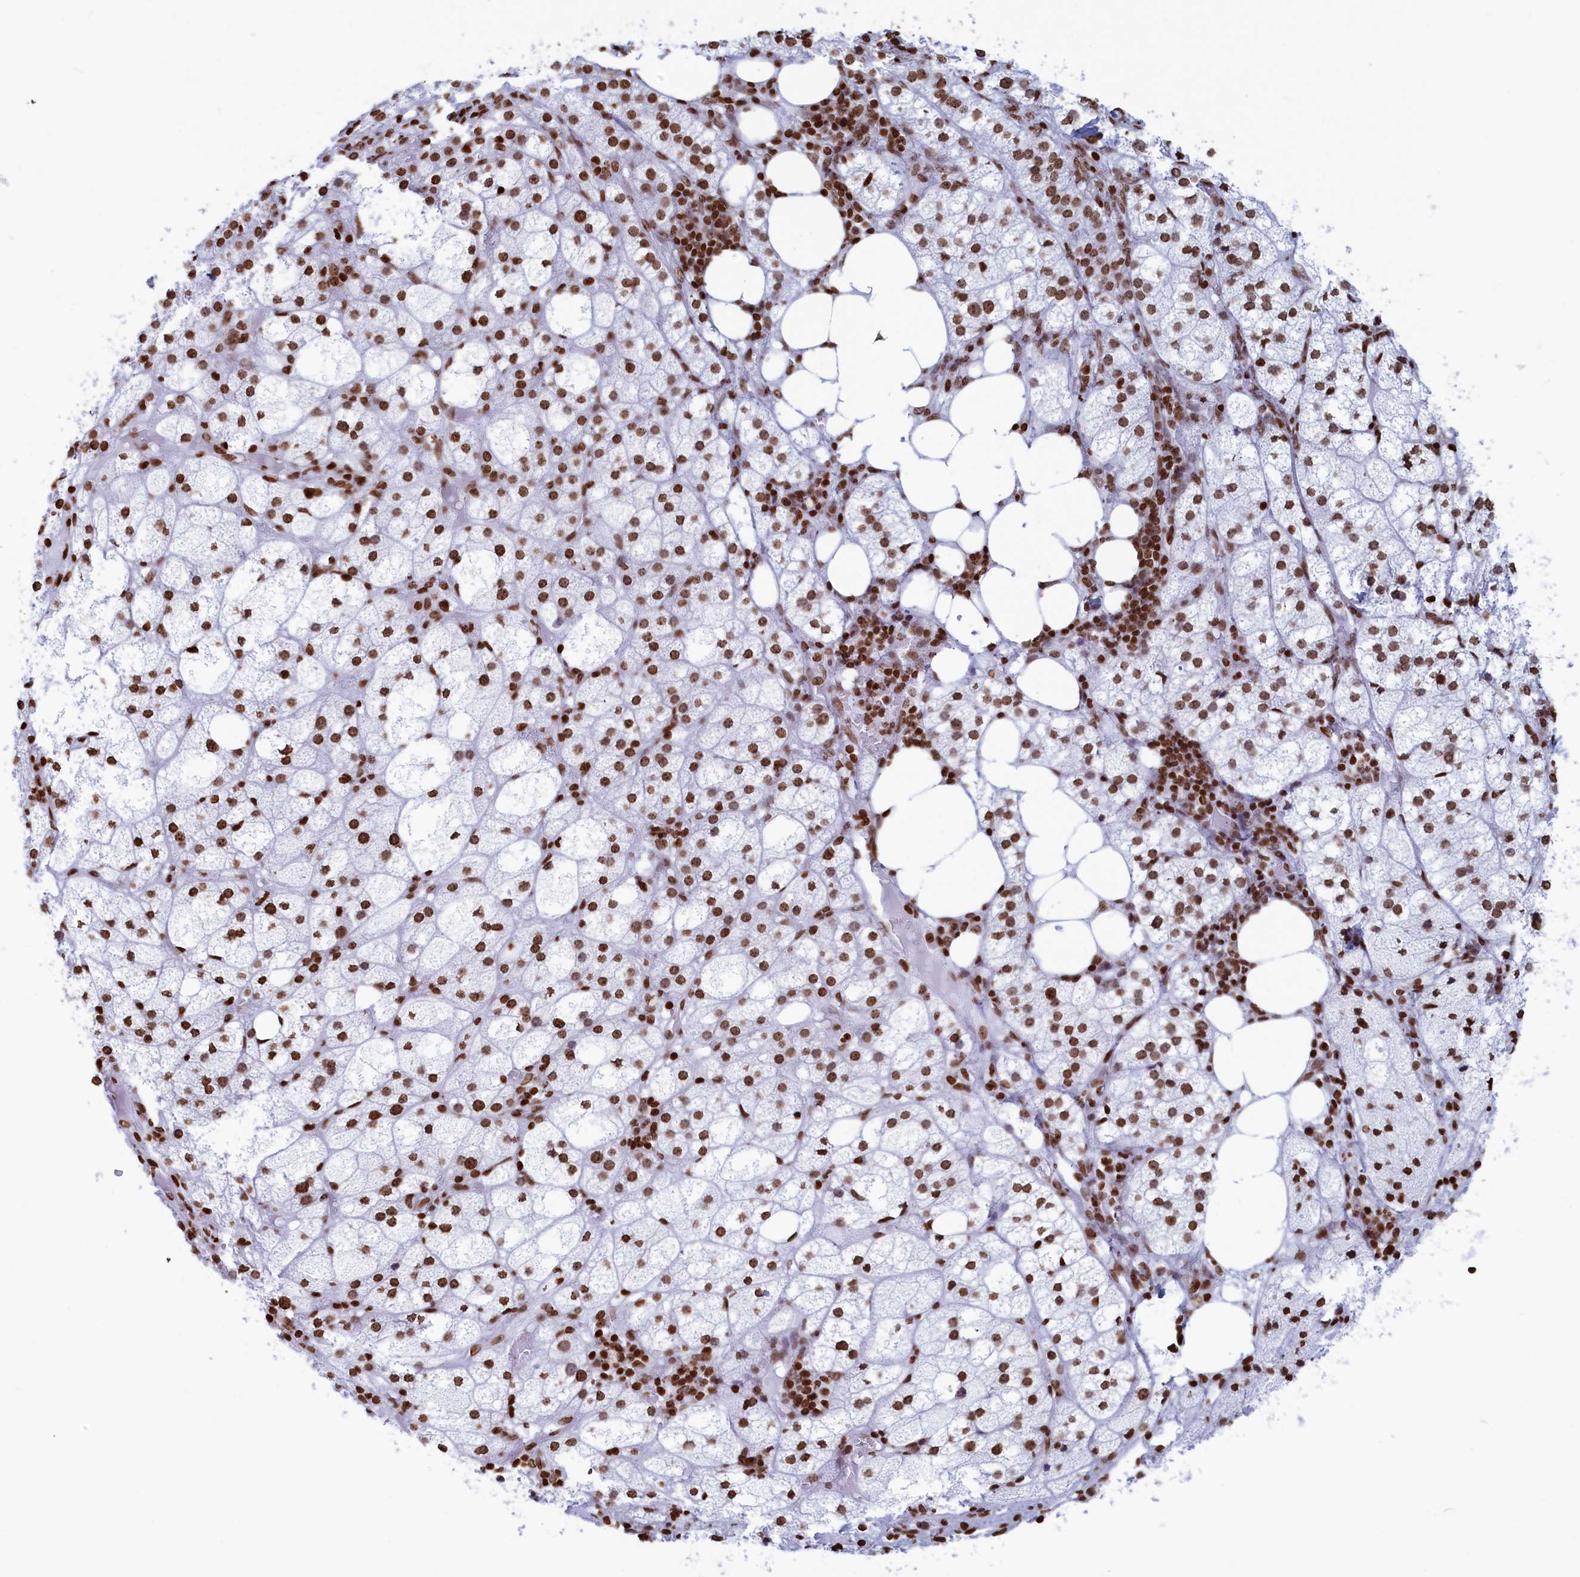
{"staining": {"intensity": "moderate", "quantity": ">75%", "location": "nuclear"}, "tissue": "adrenal gland", "cell_type": "Glandular cells", "image_type": "normal", "snomed": [{"axis": "morphology", "description": "Normal tissue, NOS"}, {"axis": "topography", "description": "Adrenal gland"}], "caption": "IHC photomicrograph of benign human adrenal gland stained for a protein (brown), which exhibits medium levels of moderate nuclear positivity in approximately >75% of glandular cells.", "gene": "APOBEC3A", "patient": {"sex": "female", "age": 61}}